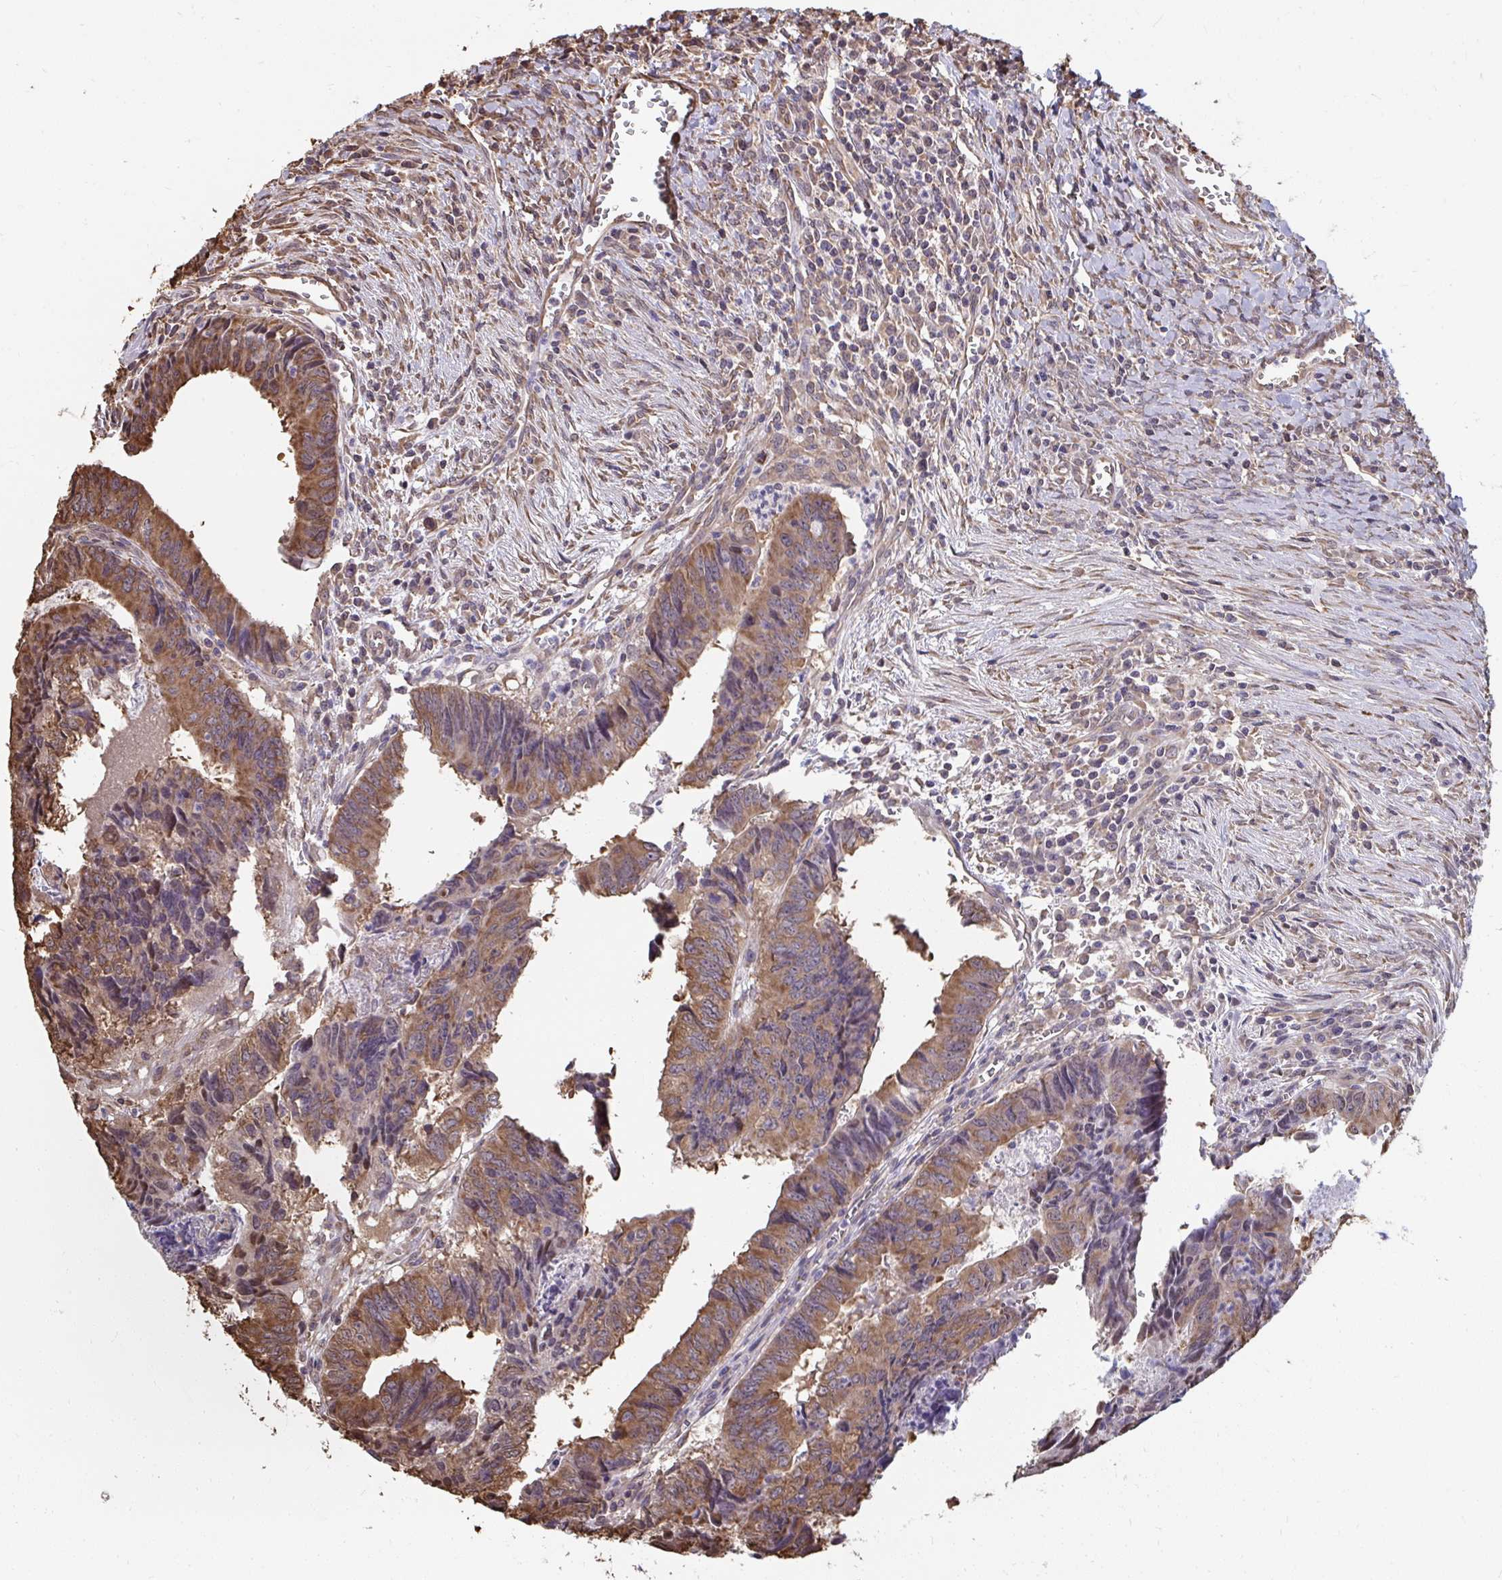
{"staining": {"intensity": "moderate", "quantity": ">75%", "location": "cytoplasmic/membranous"}, "tissue": "colorectal cancer", "cell_type": "Tumor cells", "image_type": "cancer", "snomed": [{"axis": "morphology", "description": "Adenocarcinoma, NOS"}, {"axis": "topography", "description": "Colon"}], "caption": "IHC of human colorectal cancer (adenocarcinoma) shows medium levels of moderate cytoplasmic/membranous positivity in about >75% of tumor cells.", "gene": "SYNCRIP", "patient": {"sex": "male", "age": 86}}